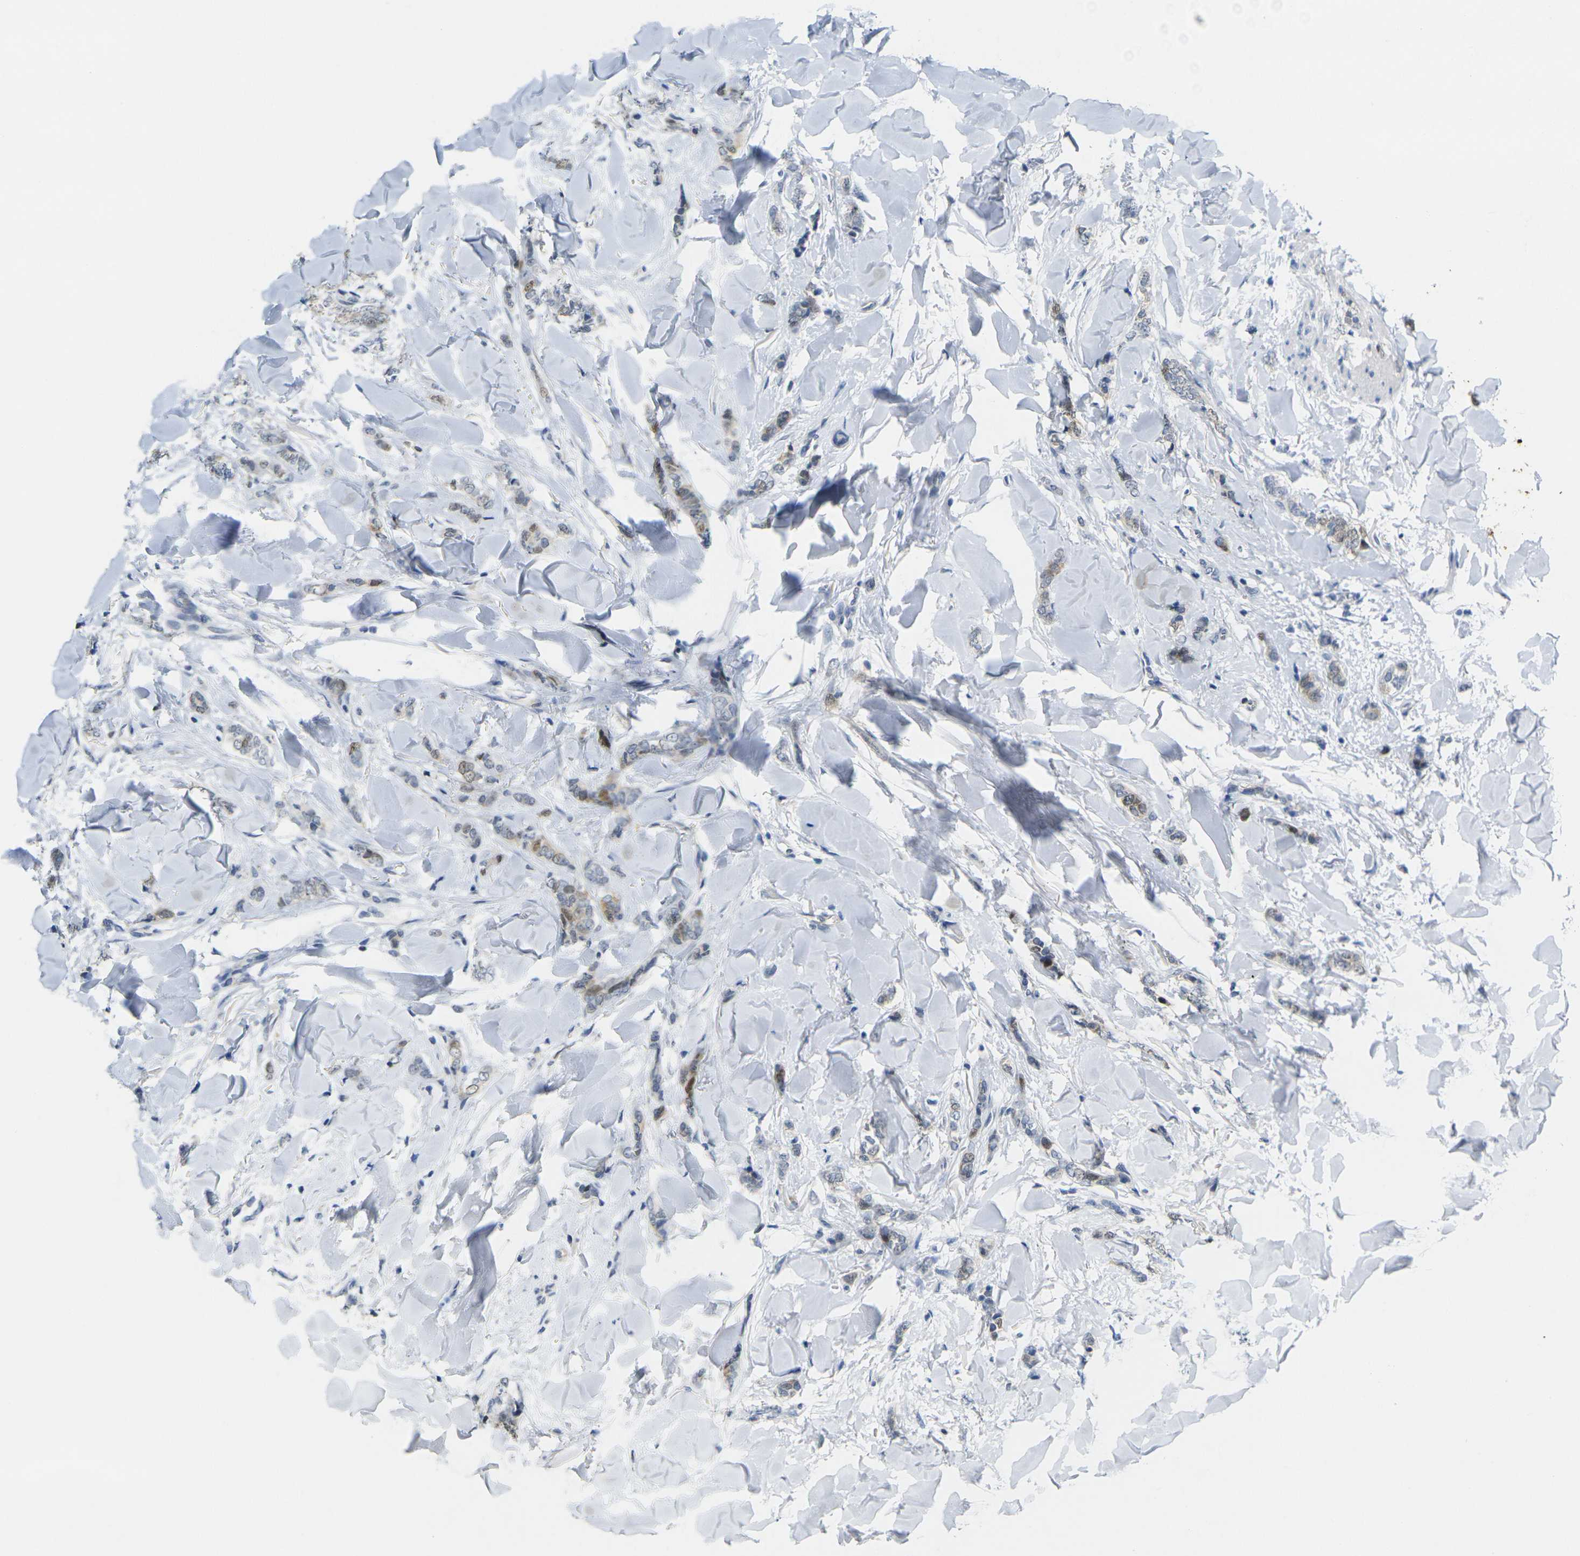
{"staining": {"intensity": "moderate", "quantity": "<25%", "location": "nuclear"}, "tissue": "breast cancer", "cell_type": "Tumor cells", "image_type": "cancer", "snomed": [{"axis": "morphology", "description": "Lobular carcinoma"}, {"axis": "topography", "description": "Skin"}, {"axis": "topography", "description": "Breast"}], "caption": "About <25% of tumor cells in human lobular carcinoma (breast) demonstrate moderate nuclear protein expression as visualized by brown immunohistochemical staining.", "gene": "CDK2", "patient": {"sex": "female", "age": 46}}